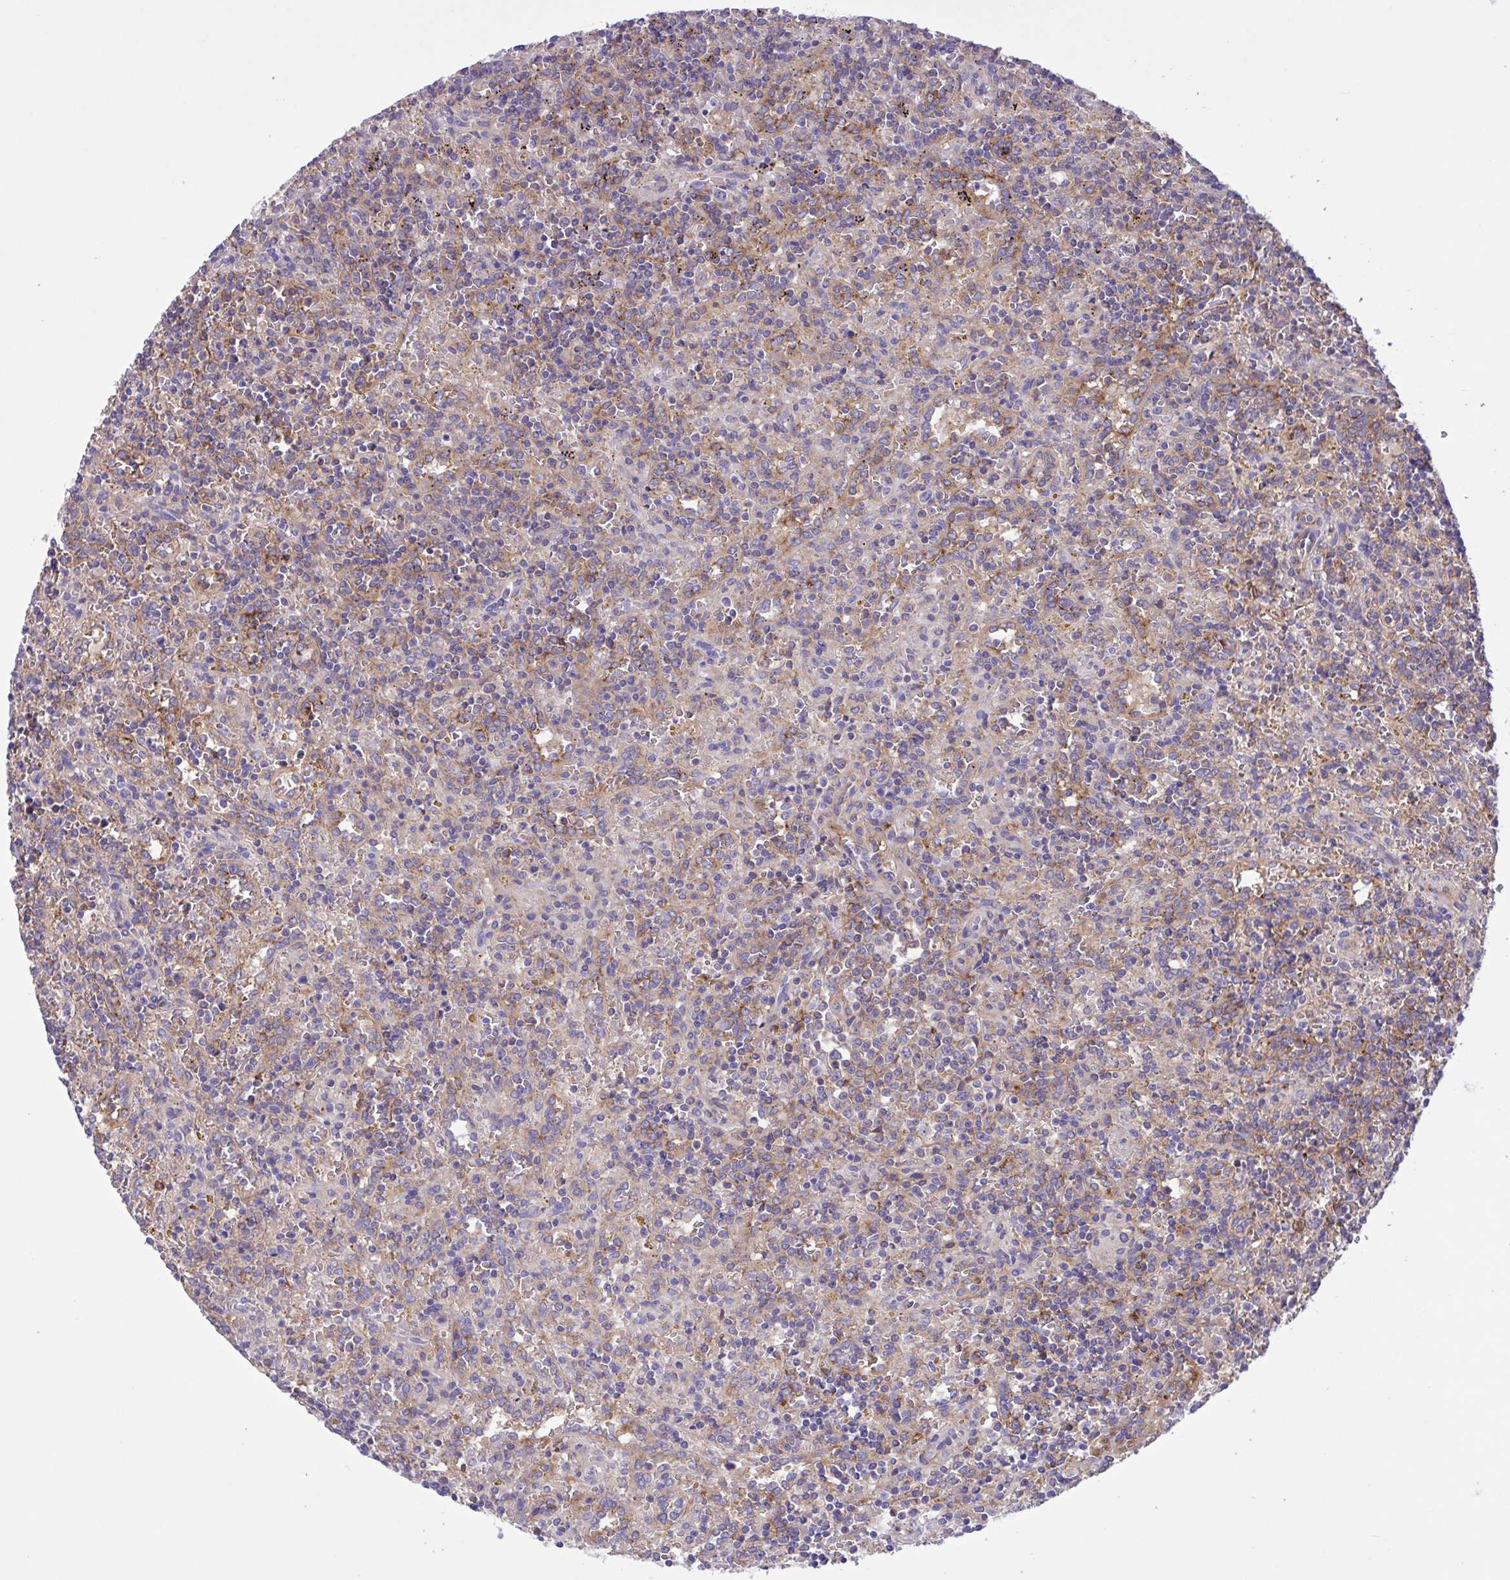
{"staining": {"intensity": "weak", "quantity": "<25%", "location": "cytoplasmic/membranous"}, "tissue": "lymphoma", "cell_type": "Tumor cells", "image_type": "cancer", "snomed": [{"axis": "morphology", "description": "Malignant lymphoma, non-Hodgkin's type, Low grade"}, {"axis": "topography", "description": "Spleen"}], "caption": "DAB (3,3'-diaminobenzidine) immunohistochemical staining of human lymphoma displays no significant staining in tumor cells.", "gene": "OR51M1", "patient": {"sex": "male", "age": 67}}